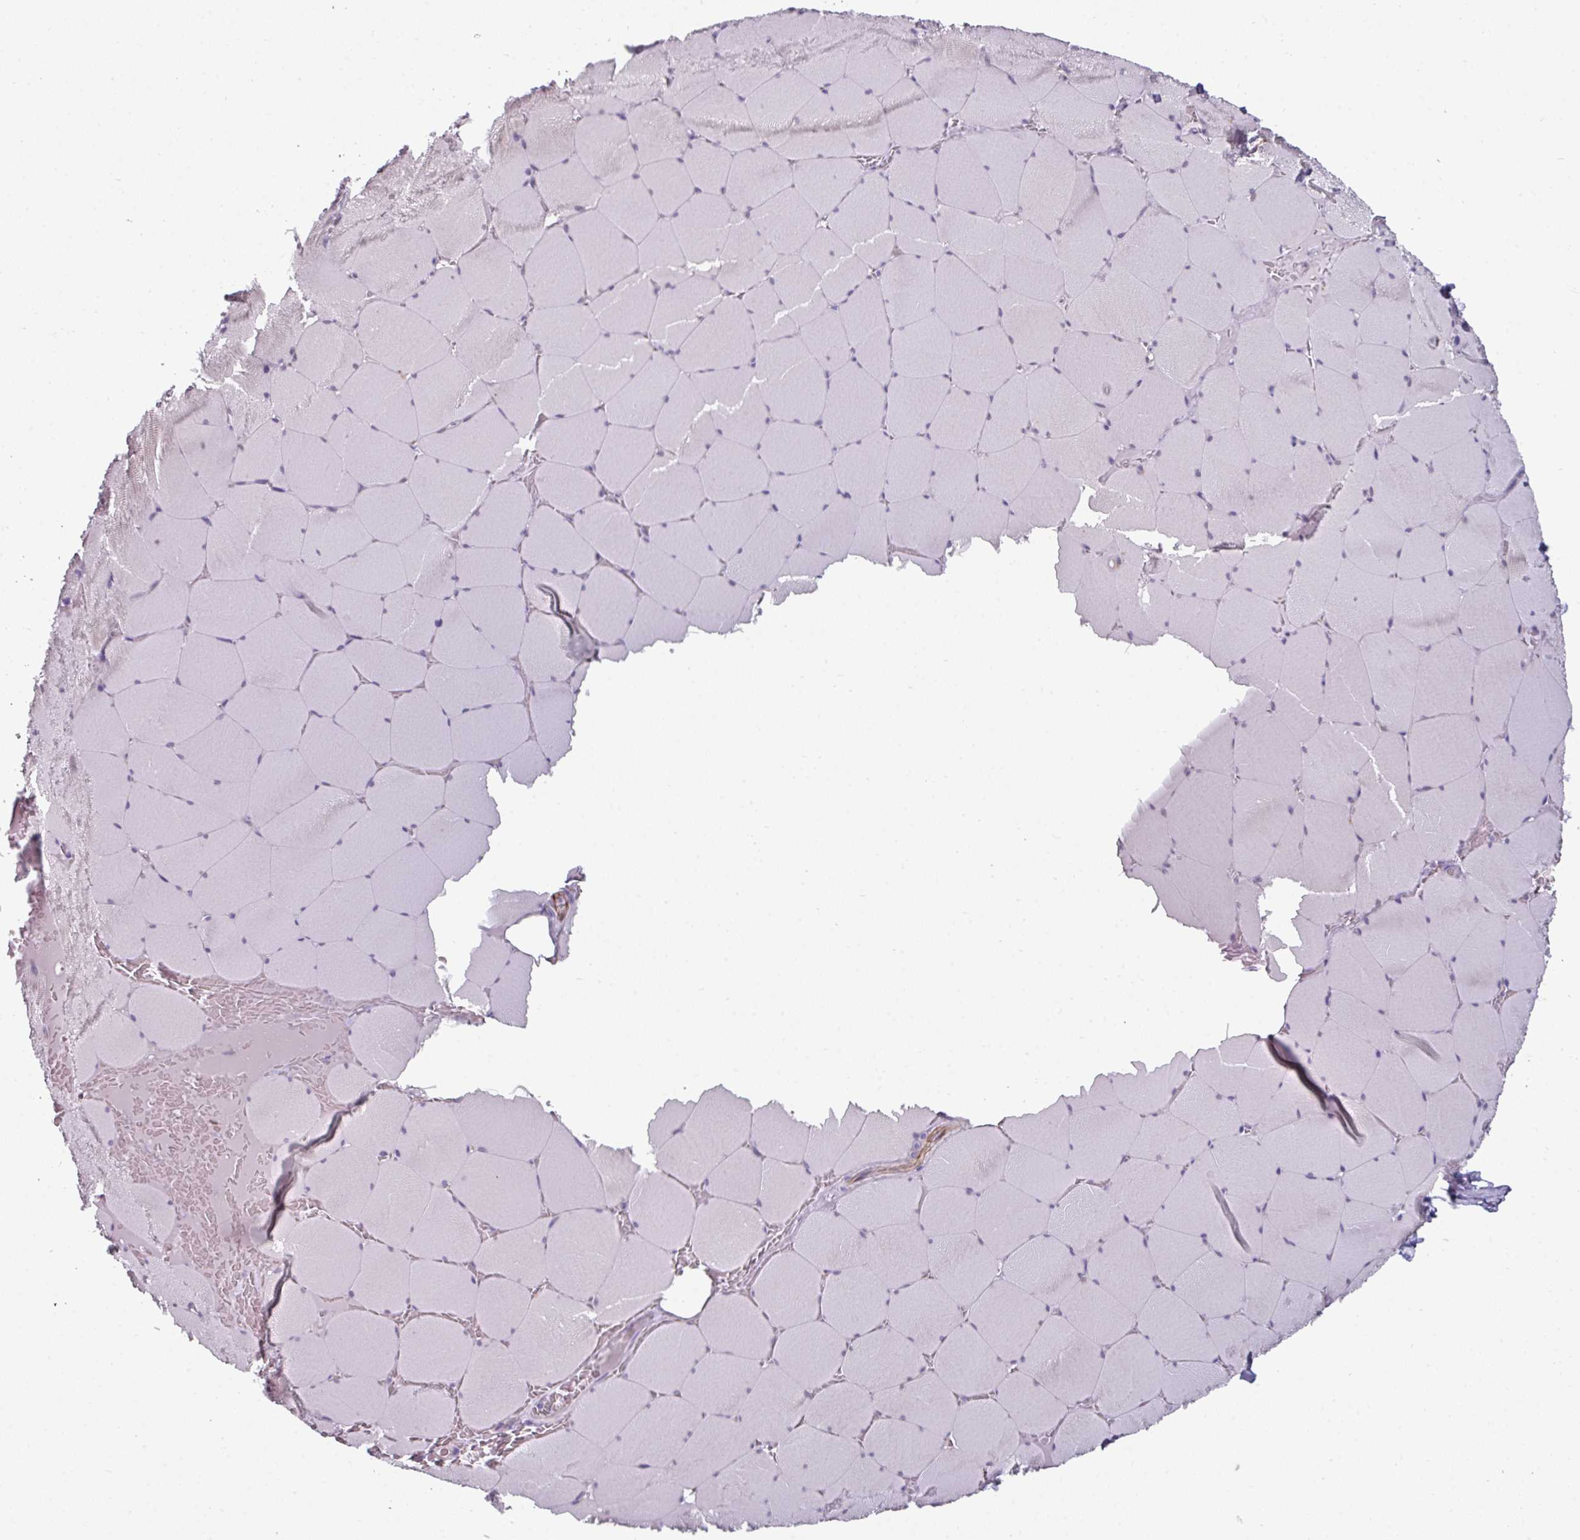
{"staining": {"intensity": "negative", "quantity": "none", "location": "none"}, "tissue": "skeletal muscle", "cell_type": "Myocytes", "image_type": "normal", "snomed": [{"axis": "morphology", "description": "Normal tissue, NOS"}, {"axis": "topography", "description": "Skeletal muscle"}, {"axis": "topography", "description": "Head-Neck"}], "caption": "Immunohistochemistry (IHC) image of benign skeletal muscle stained for a protein (brown), which reveals no staining in myocytes. (DAB immunohistochemistry (IHC) visualized using brightfield microscopy, high magnification).", "gene": "EYA3", "patient": {"sex": "male", "age": 66}}